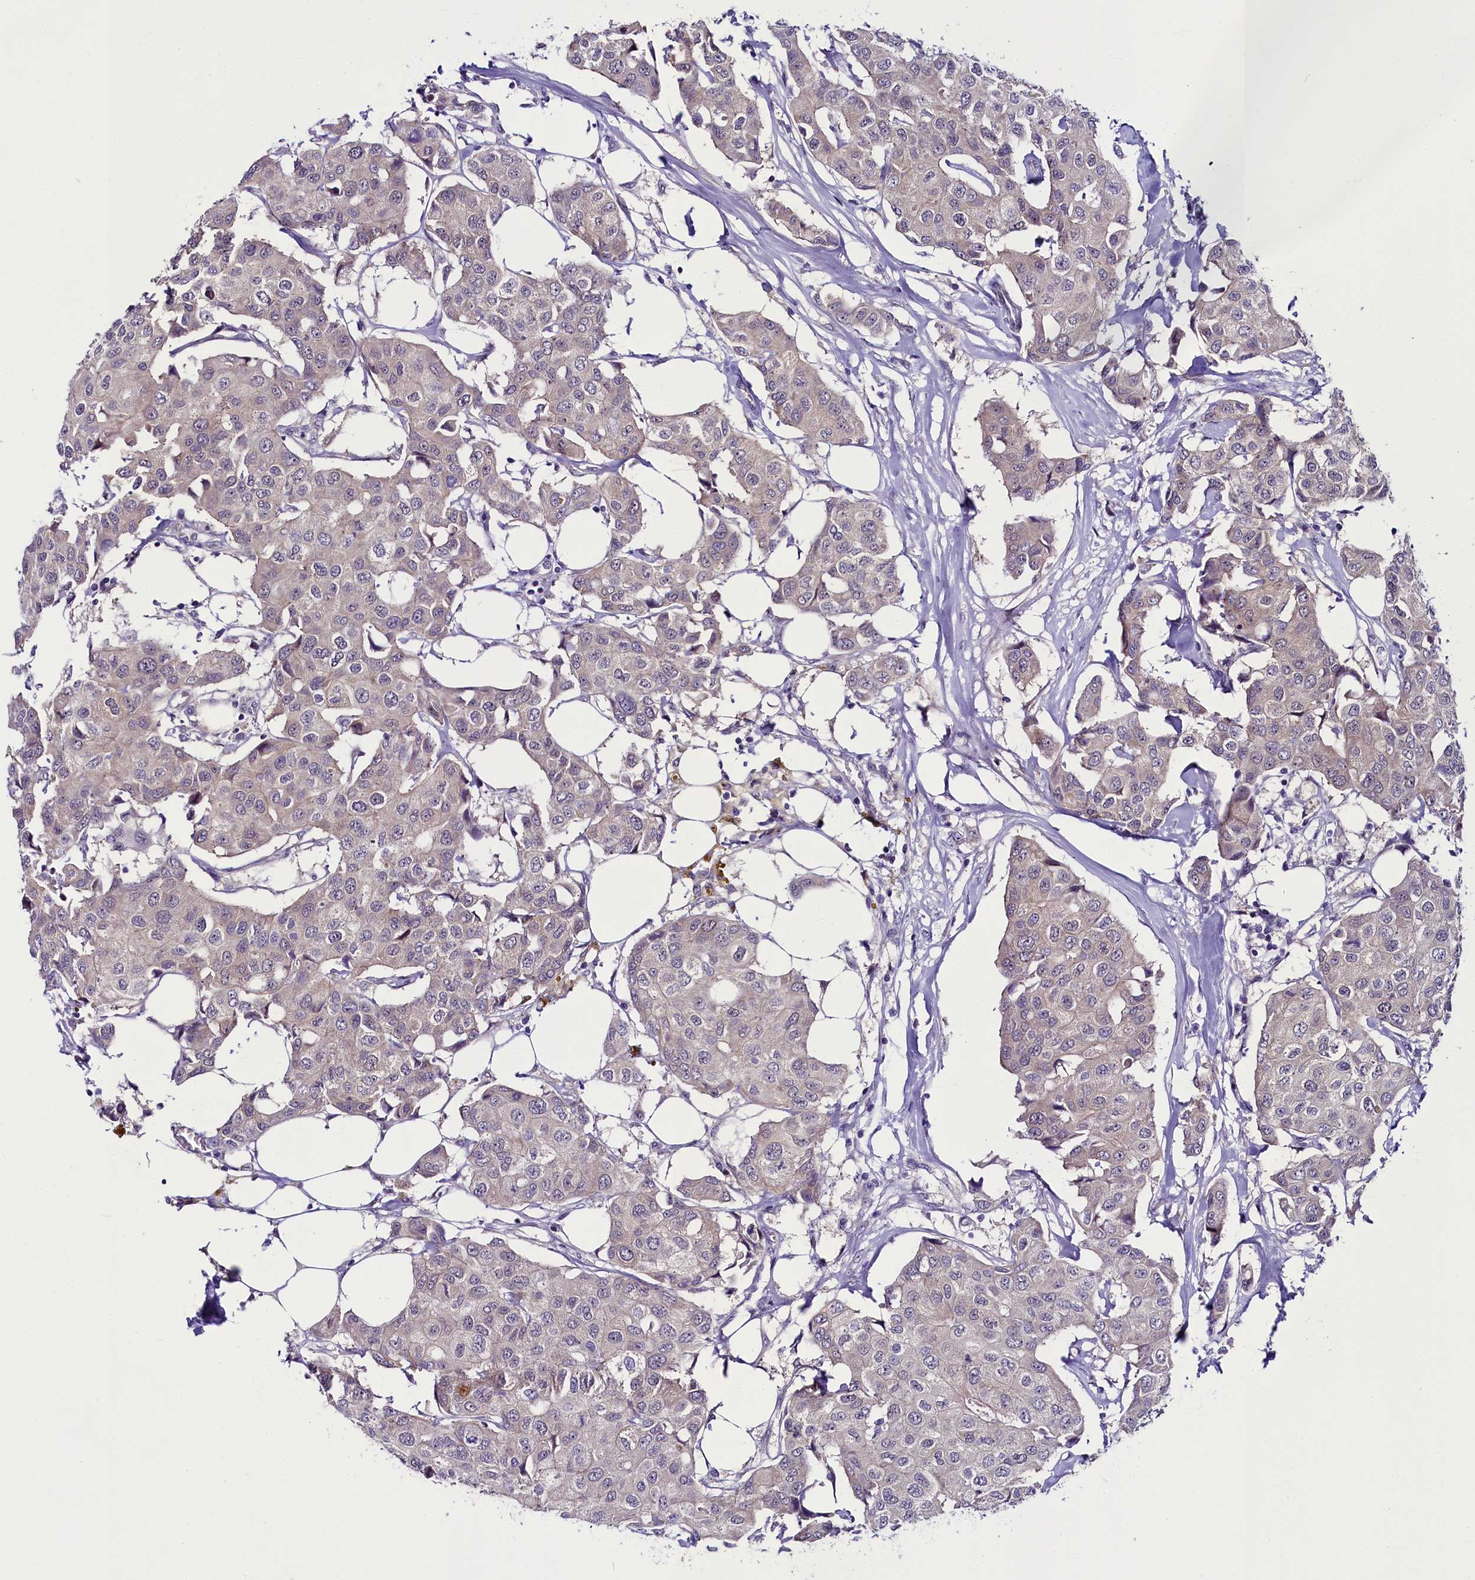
{"staining": {"intensity": "negative", "quantity": "none", "location": "none"}, "tissue": "breast cancer", "cell_type": "Tumor cells", "image_type": "cancer", "snomed": [{"axis": "morphology", "description": "Duct carcinoma"}, {"axis": "topography", "description": "Breast"}], "caption": "Invasive ductal carcinoma (breast) was stained to show a protein in brown. There is no significant positivity in tumor cells.", "gene": "CCDC106", "patient": {"sex": "female", "age": 80}}